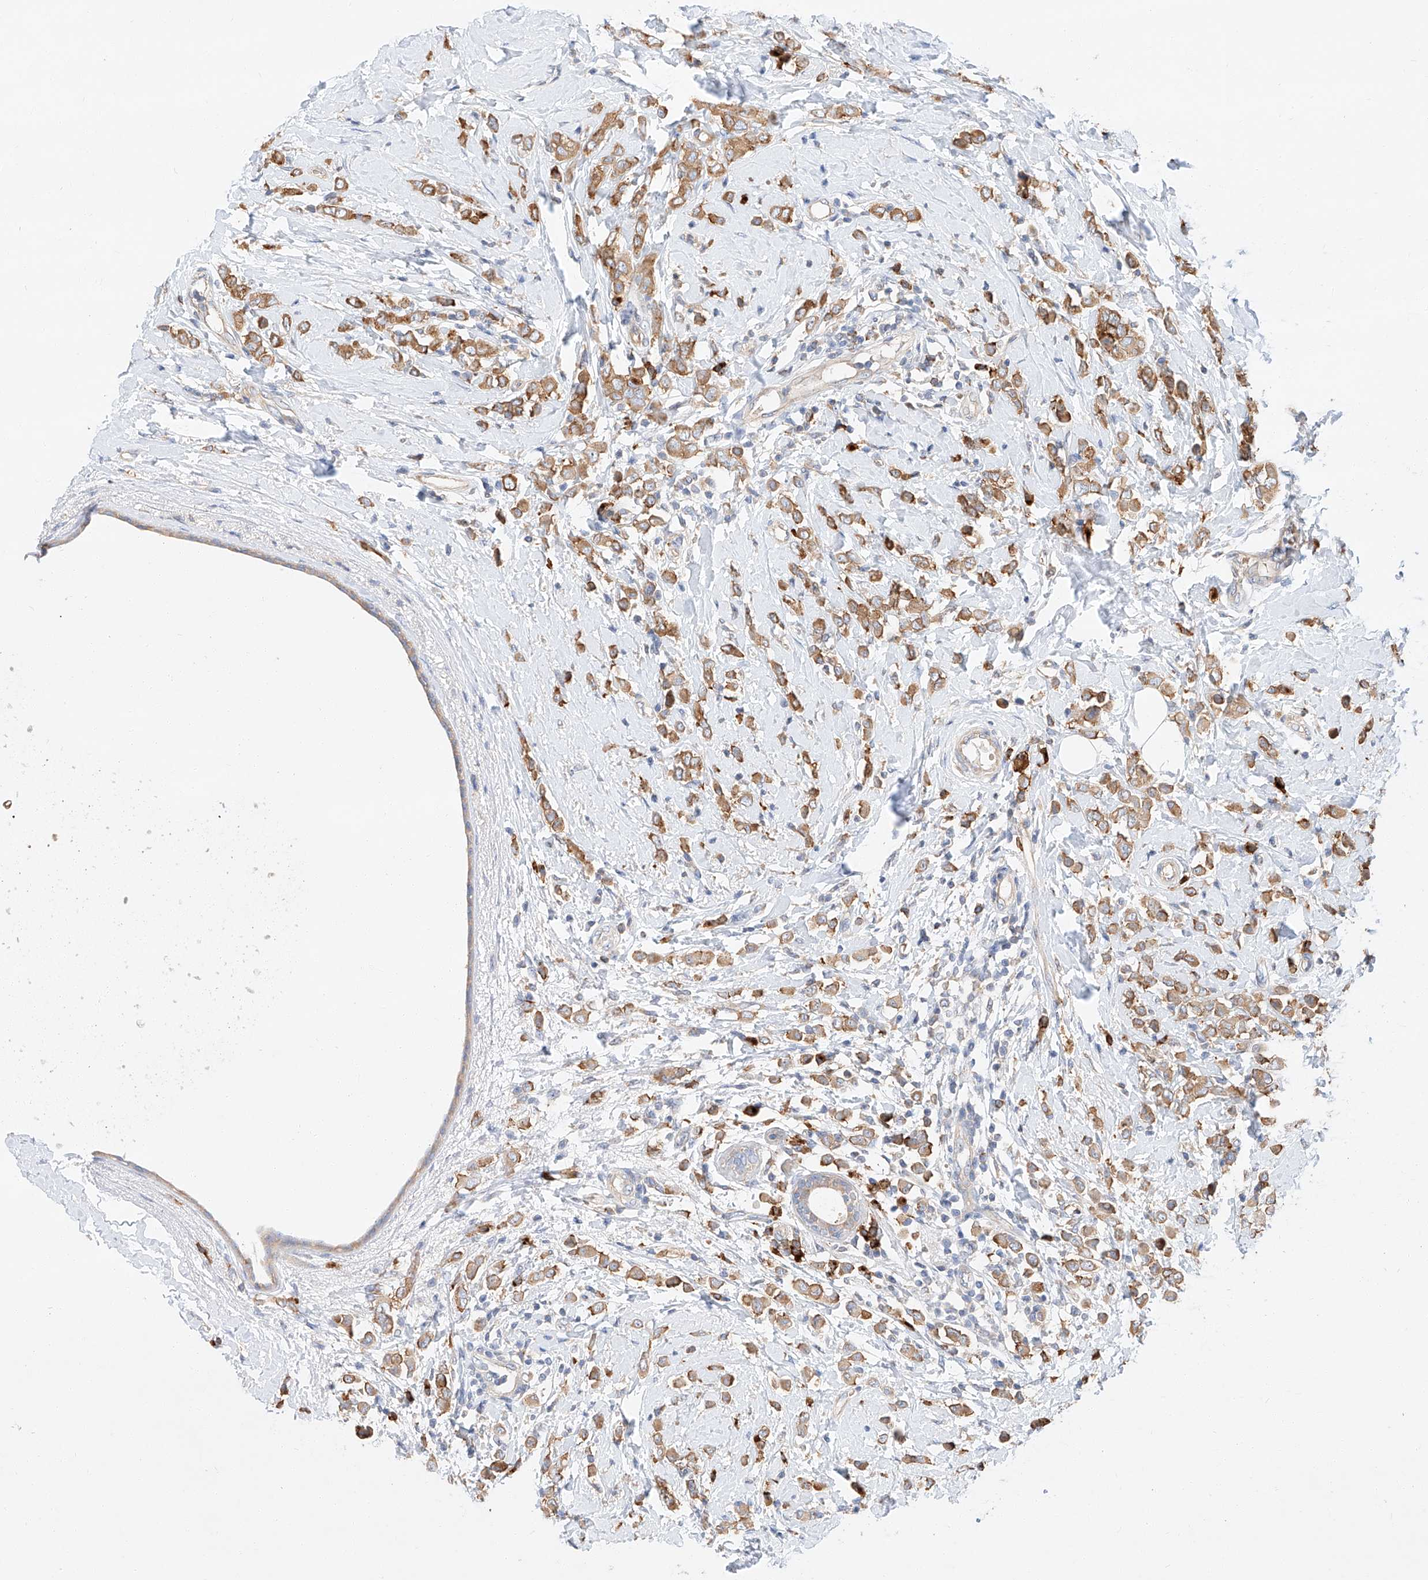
{"staining": {"intensity": "moderate", "quantity": ">75%", "location": "cytoplasmic/membranous"}, "tissue": "breast cancer", "cell_type": "Tumor cells", "image_type": "cancer", "snomed": [{"axis": "morphology", "description": "Lobular carcinoma"}, {"axis": "topography", "description": "Breast"}], "caption": "This is a photomicrograph of immunohistochemistry (IHC) staining of breast cancer, which shows moderate expression in the cytoplasmic/membranous of tumor cells.", "gene": "GLMN", "patient": {"sex": "female", "age": 47}}